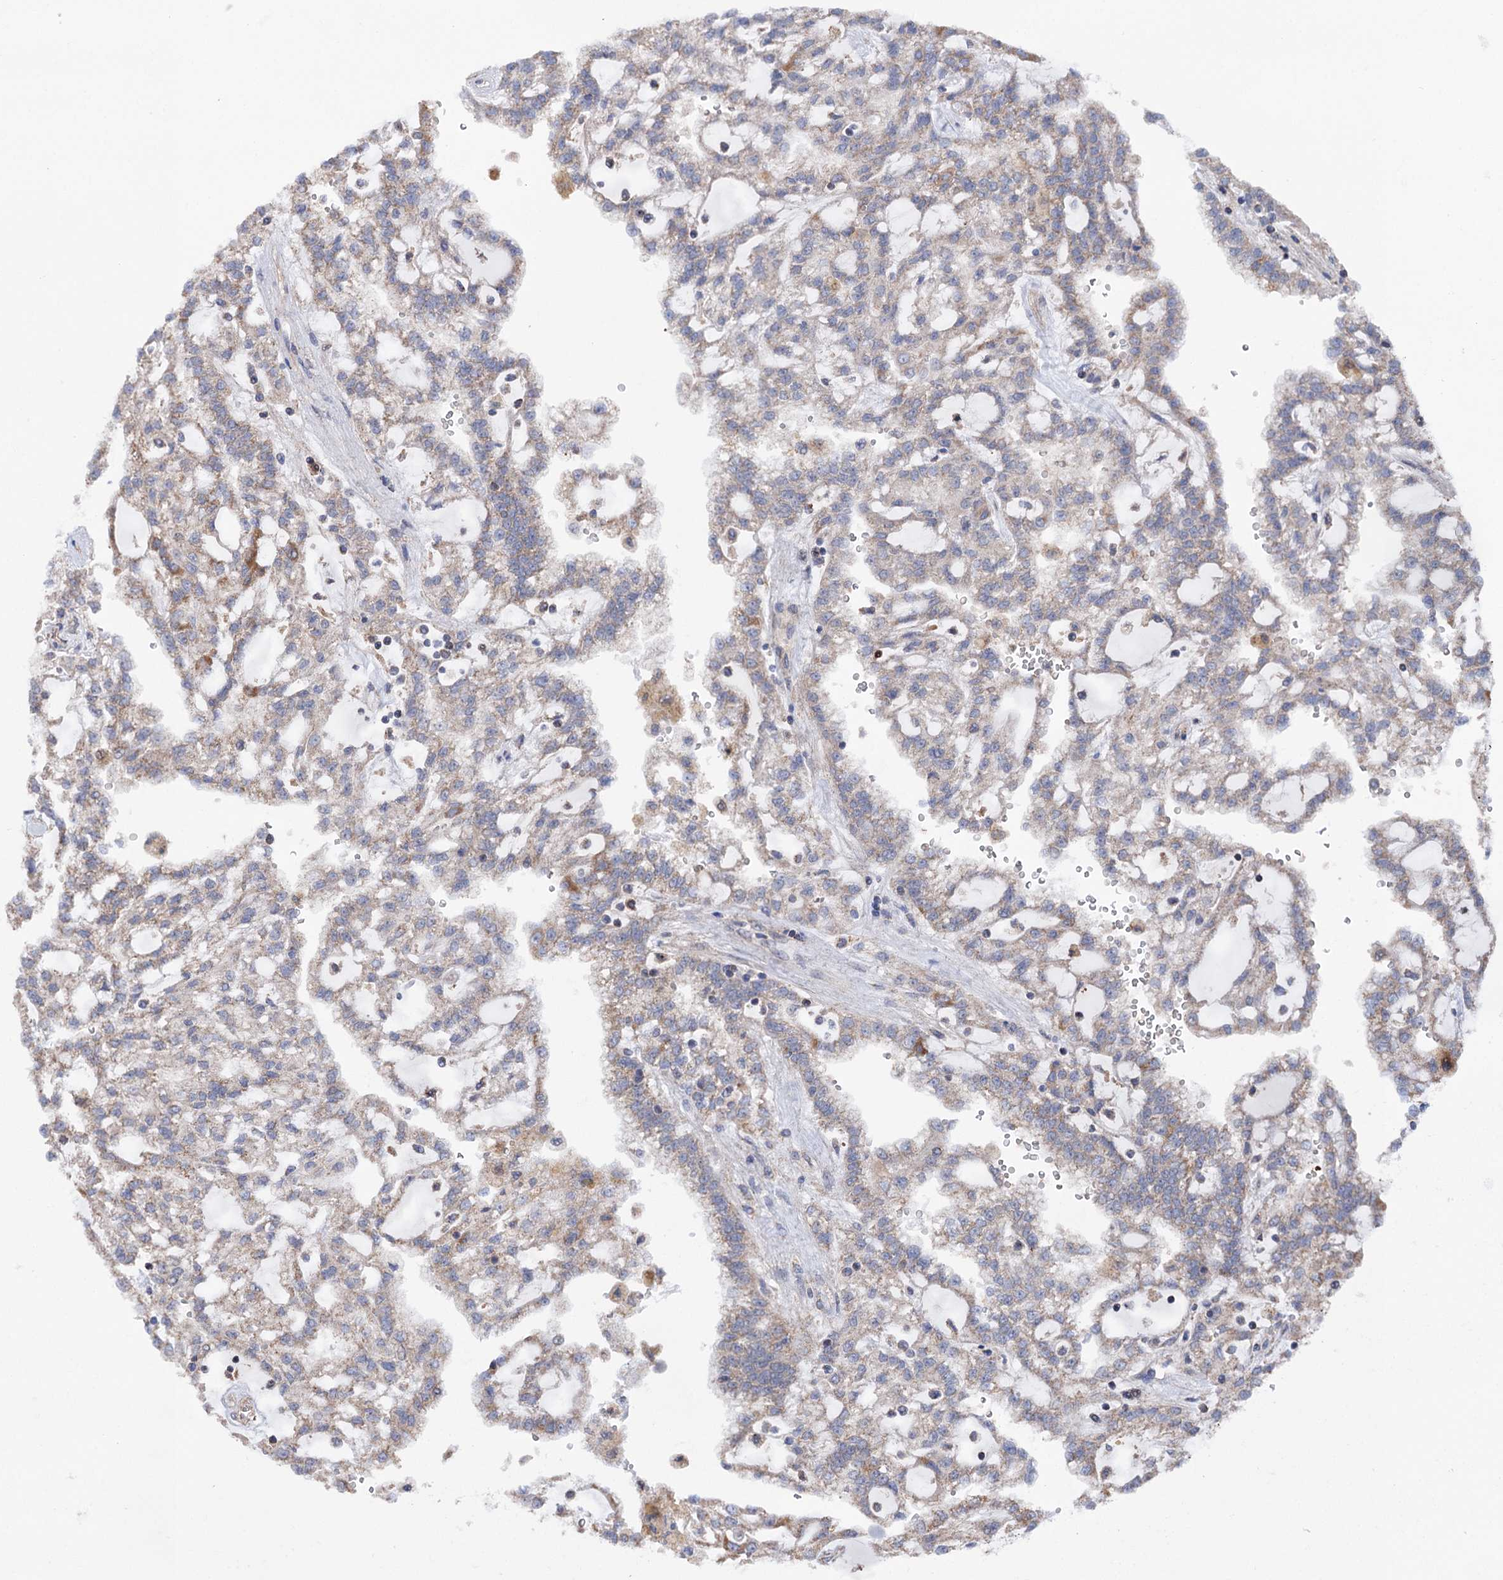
{"staining": {"intensity": "moderate", "quantity": "<25%", "location": "cytoplasmic/membranous"}, "tissue": "renal cancer", "cell_type": "Tumor cells", "image_type": "cancer", "snomed": [{"axis": "morphology", "description": "Adenocarcinoma, NOS"}, {"axis": "topography", "description": "Kidney"}], "caption": "Tumor cells demonstrate moderate cytoplasmic/membranous positivity in about <25% of cells in renal cancer (adenocarcinoma).", "gene": "SUCLA2", "patient": {"sex": "male", "age": 63}}